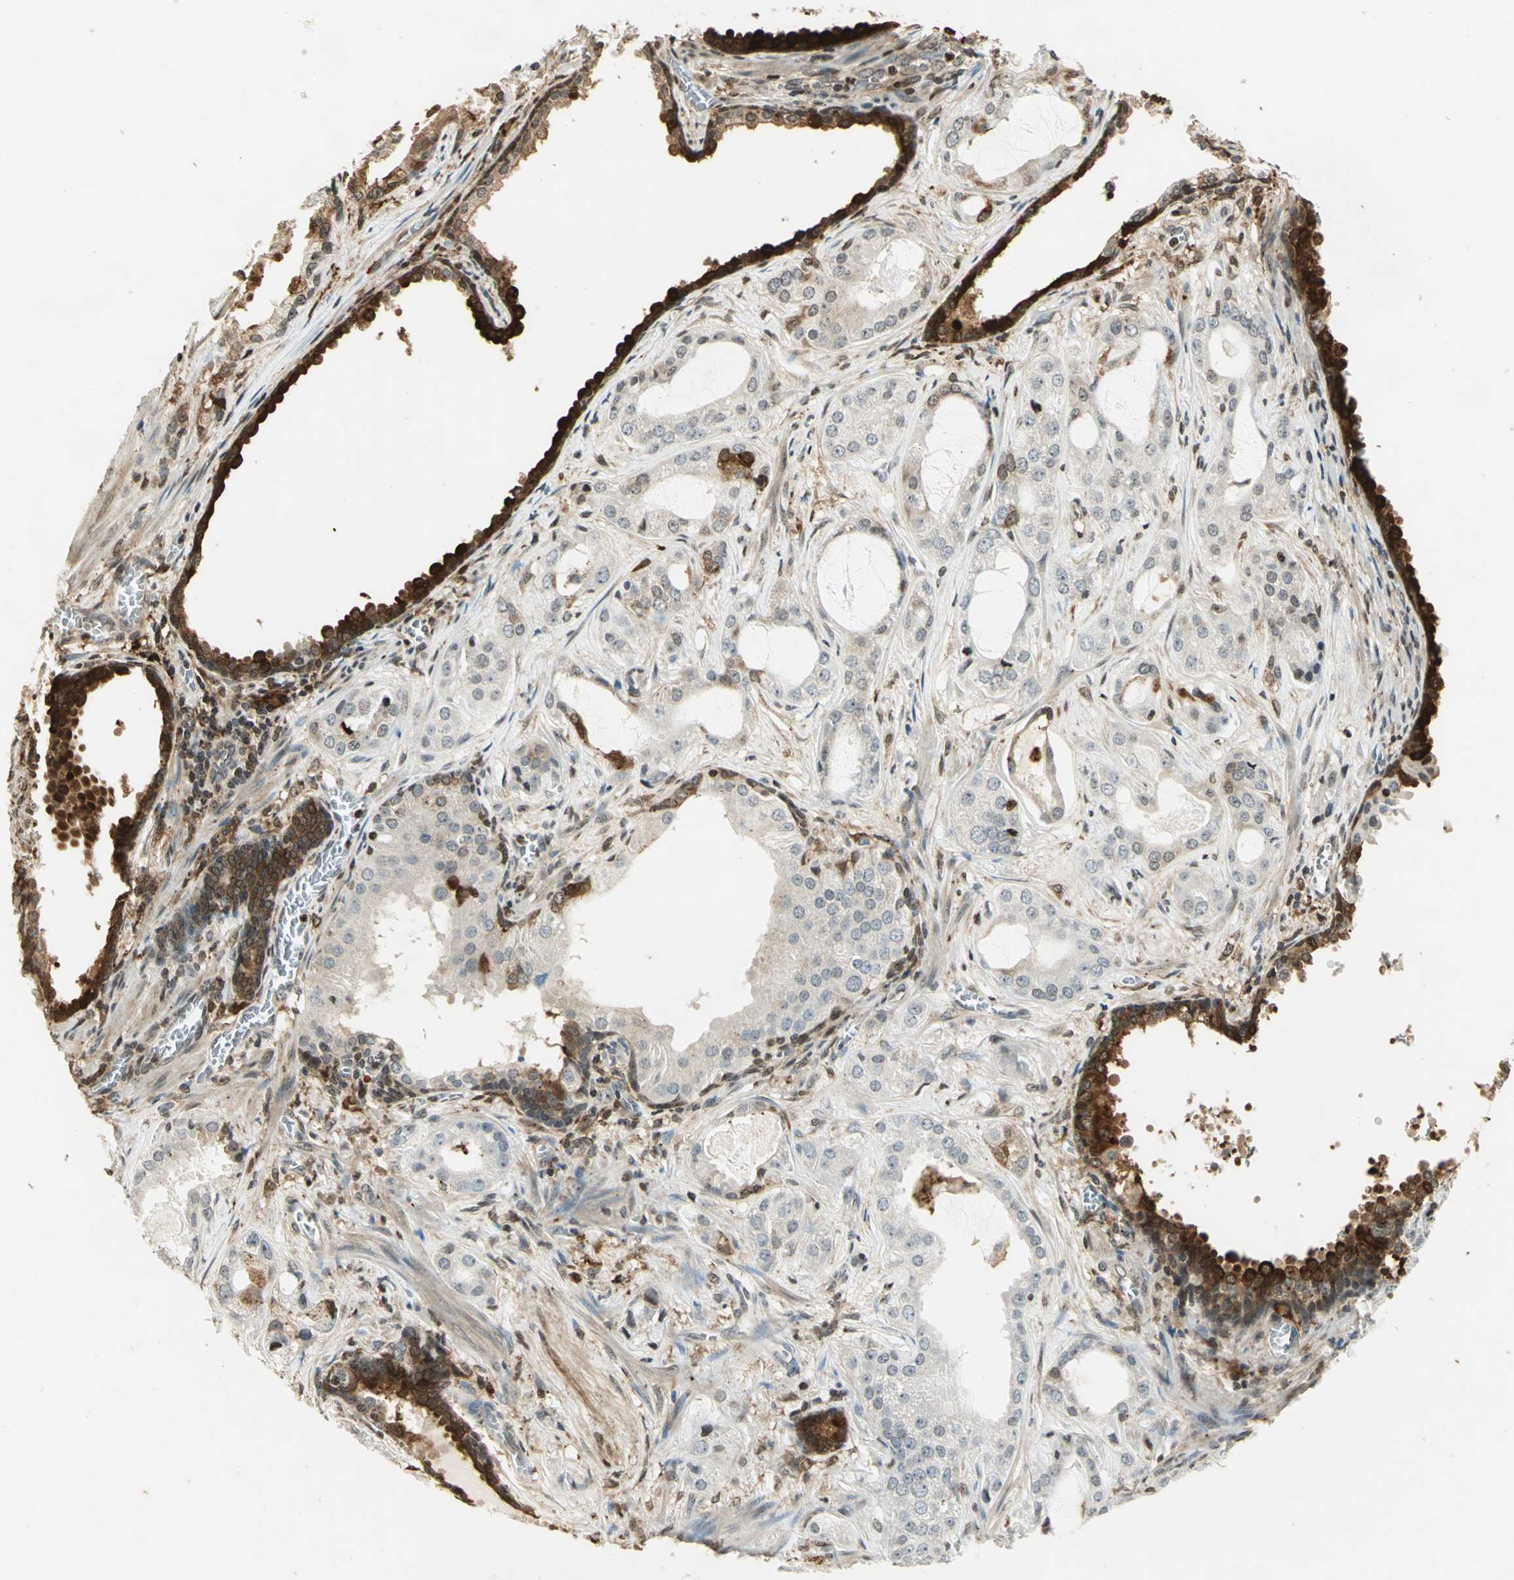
{"staining": {"intensity": "moderate", "quantity": "25%-75%", "location": "cytoplasmic/membranous,nuclear"}, "tissue": "prostate cancer", "cell_type": "Tumor cells", "image_type": "cancer", "snomed": [{"axis": "morphology", "description": "Adenocarcinoma, Low grade"}, {"axis": "topography", "description": "Prostate"}], "caption": "Immunohistochemistry staining of prostate cancer (adenocarcinoma (low-grade)), which demonstrates medium levels of moderate cytoplasmic/membranous and nuclear positivity in approximately 25%-75% of tumor cells indicating moderate cytoplasmic/membranous and nuclear protein positivity. The staining was performed using DAB (3,3'-diaminobenzidine) (brown) for protein detection and nuclei were counterstained in hematoxylin (blue).", "gene": "LGALS3", "patient": {"sex": "male", "age": 59}}